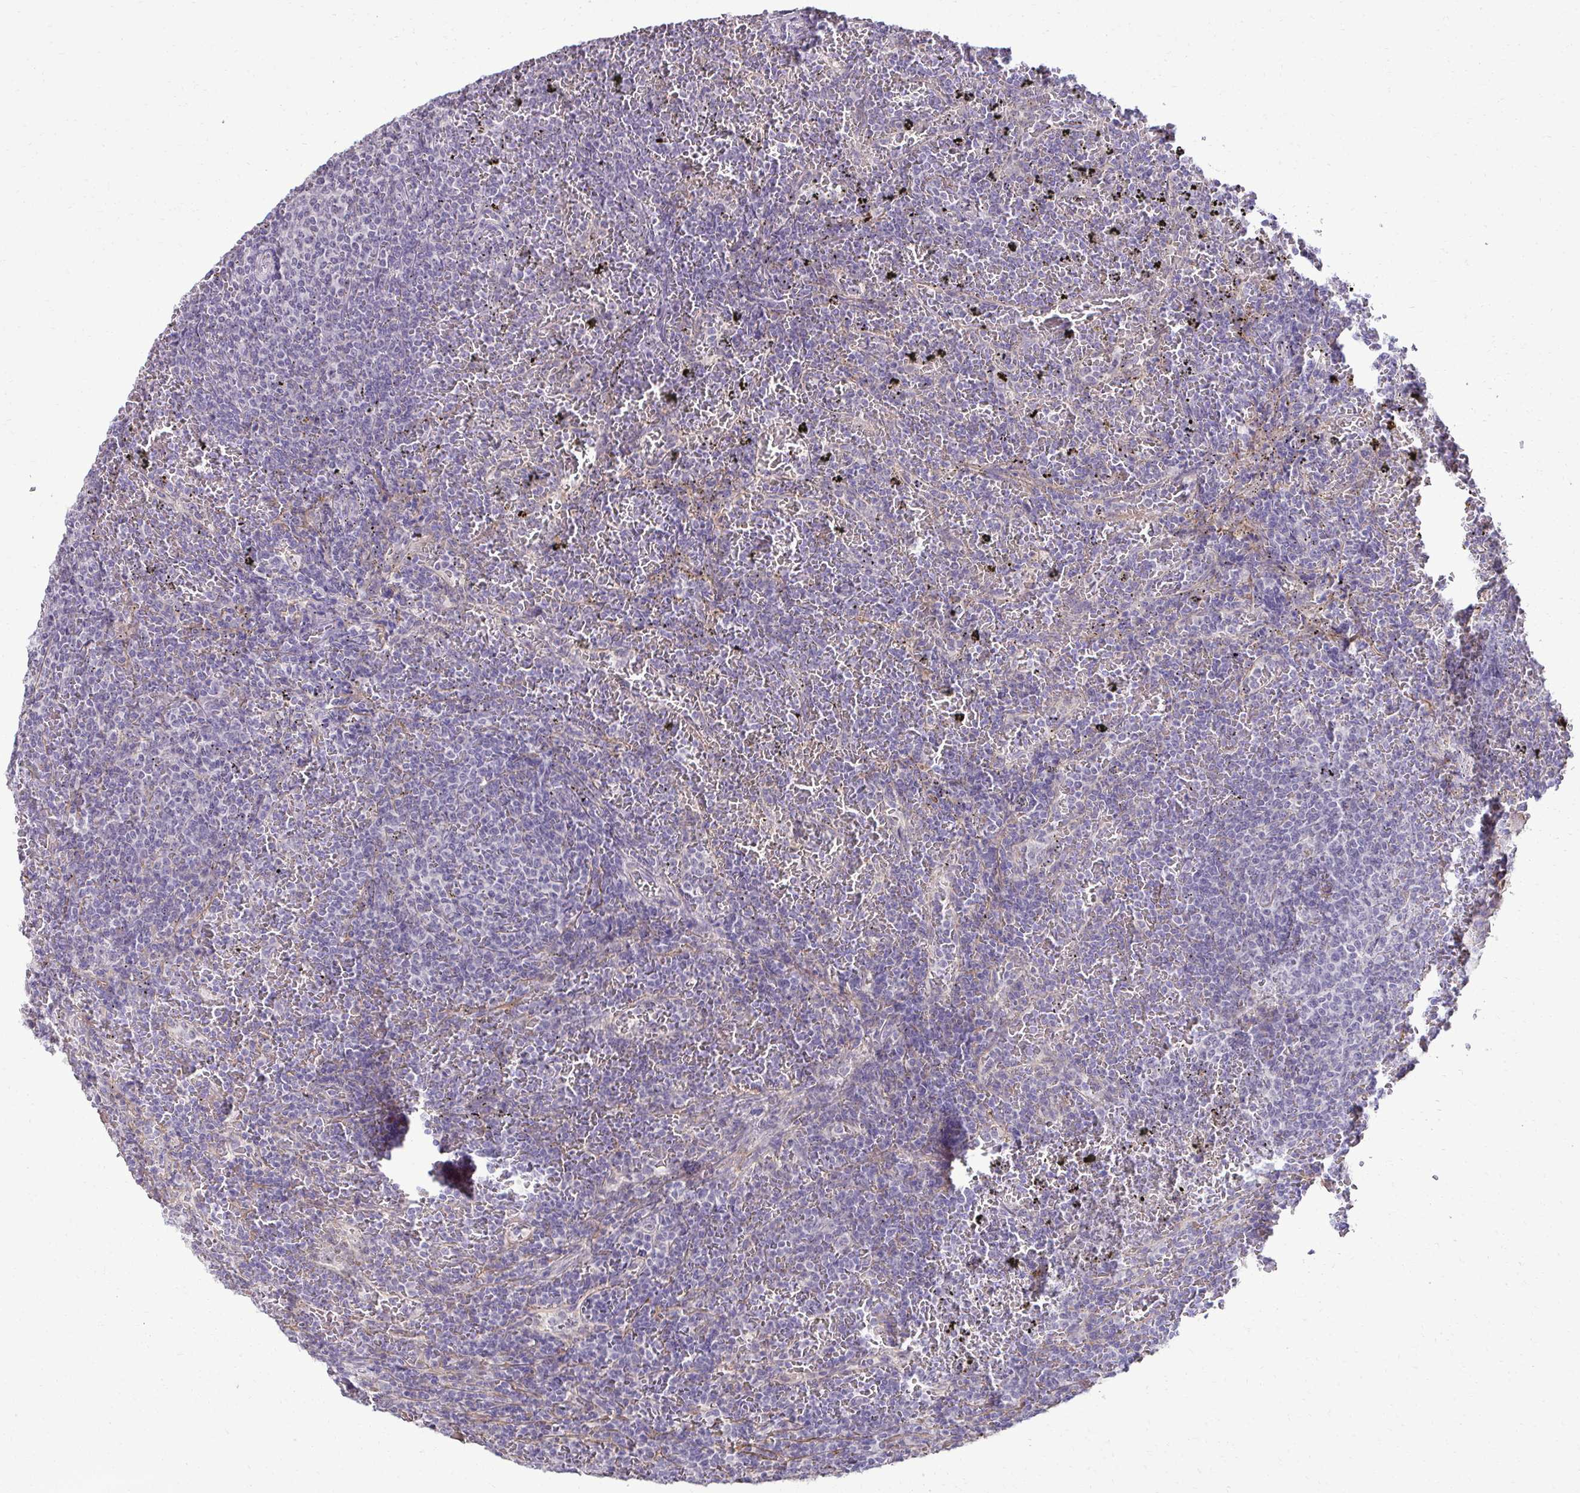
{"staining": {"intensity": "negative", "quantity": "none", "location": "none"}, "tissue": "lymphoma", "cell_type": "Tumor cells", "image_type": "cancer", "snomed": [{"axis": "morphology", "description": "Malignant lymphoma, non-Hodgkin's type, Low grade"}, {"axis": "topography", "description": "Spleen"}], "caption": "Low-grade malignant lymphoma, non-Hodgkin's type stained for a protein using immunohistochemistry exhibits no expression tumor cells.", "gene": "SLC30A3", "patient": {"sex": "female", "age": 77}}